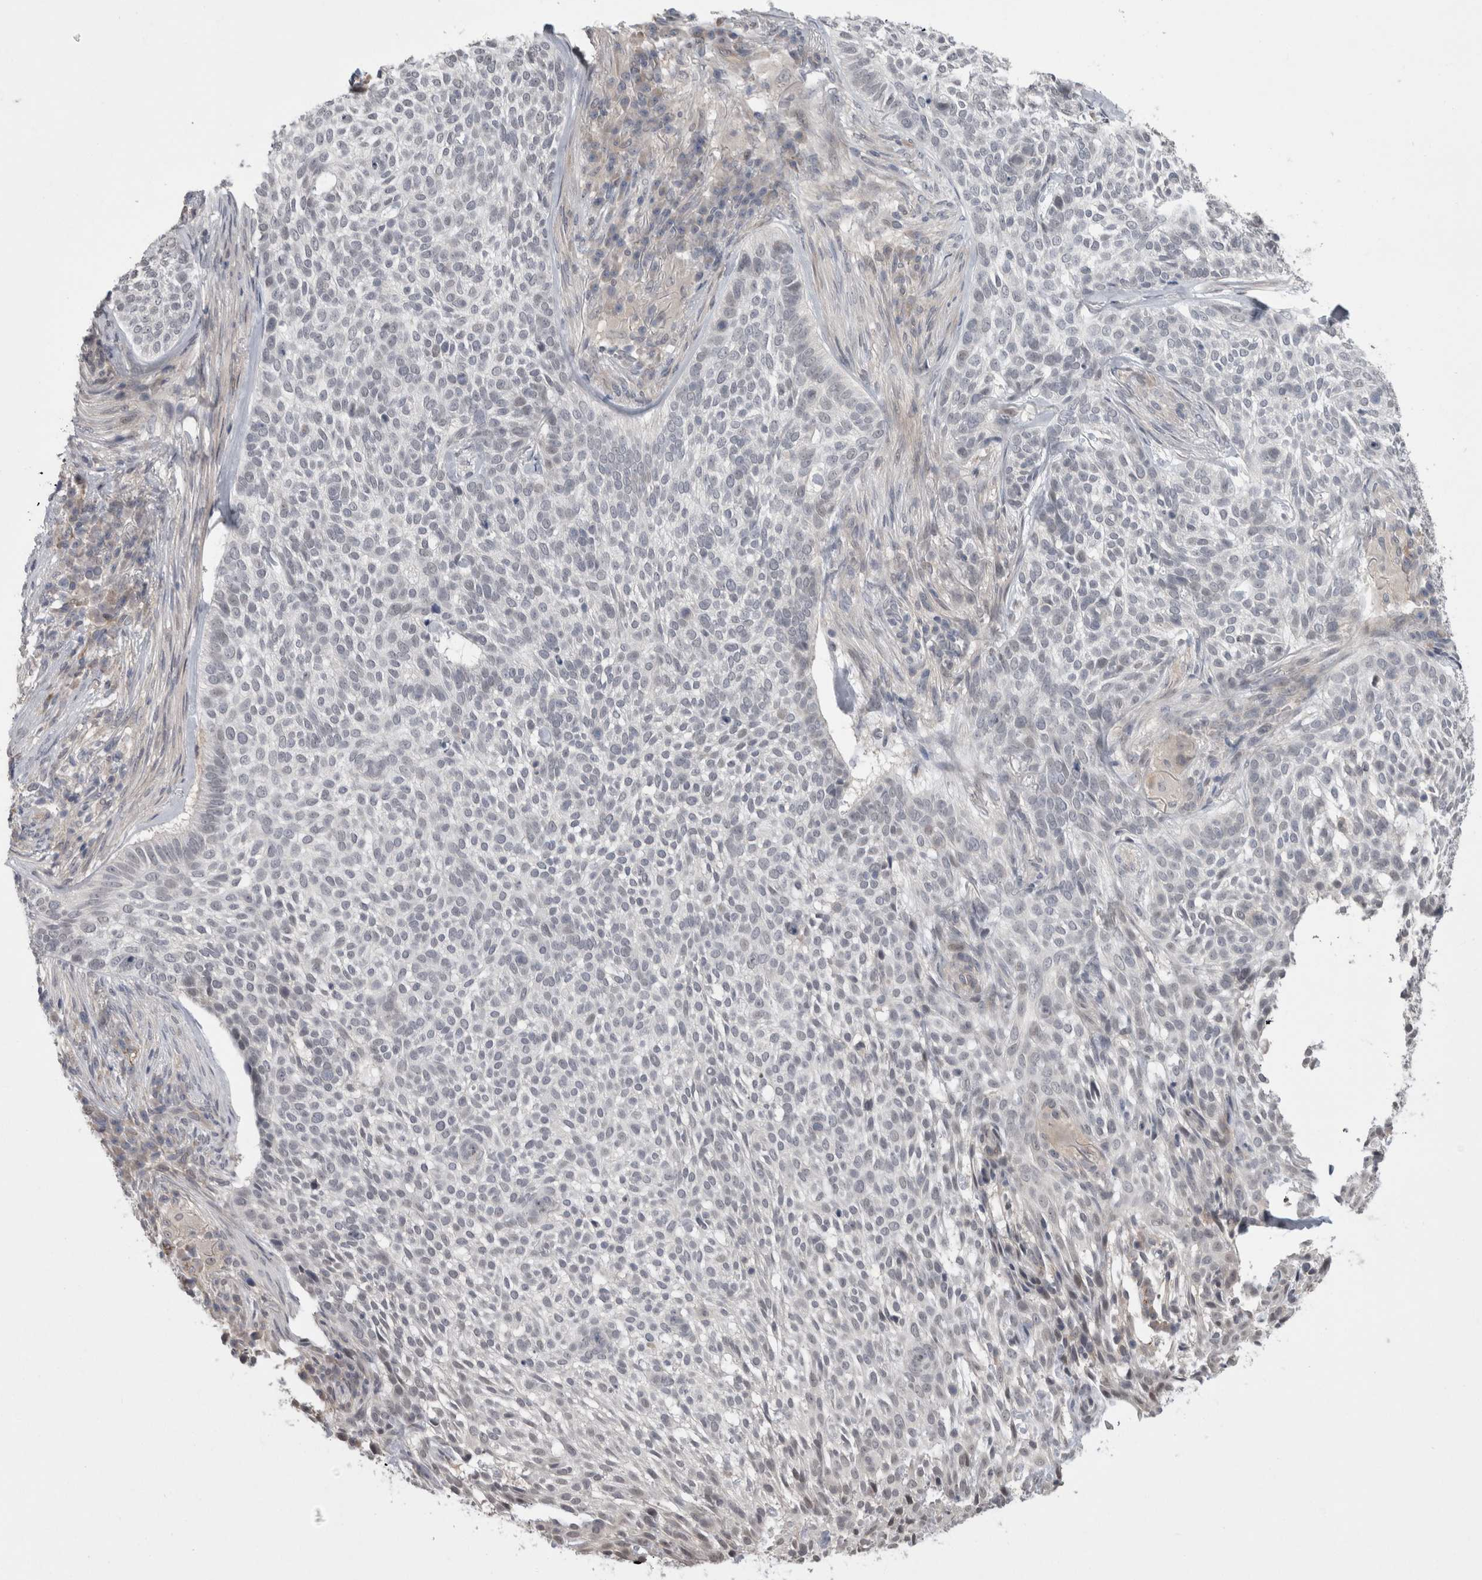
{"staining": {"intensity": "negative", "quantity": "none", "location": "none"}, "tissue": "skin cancer", "cell_type": "Tumor cells", "image_type": "cancer", "snomed": [{"axis": "morphology", "description": "Basal cell carcinoma"}, {"axis": "topography", "description": "Skin"}], "caption": "IHC micrograph of neoplastic tissue: human skin cancer (basal cell carcinoma) stained with DAB reveals no significant protein positivity in tumor cells. The staining was performed using DAB to visualize the protein expression in brown, while the nuclei were stained in blue with hematoxylin (Magnification: 20x).", "gene": "MTBP", "patient": {"sex": "female", "age": 64}}